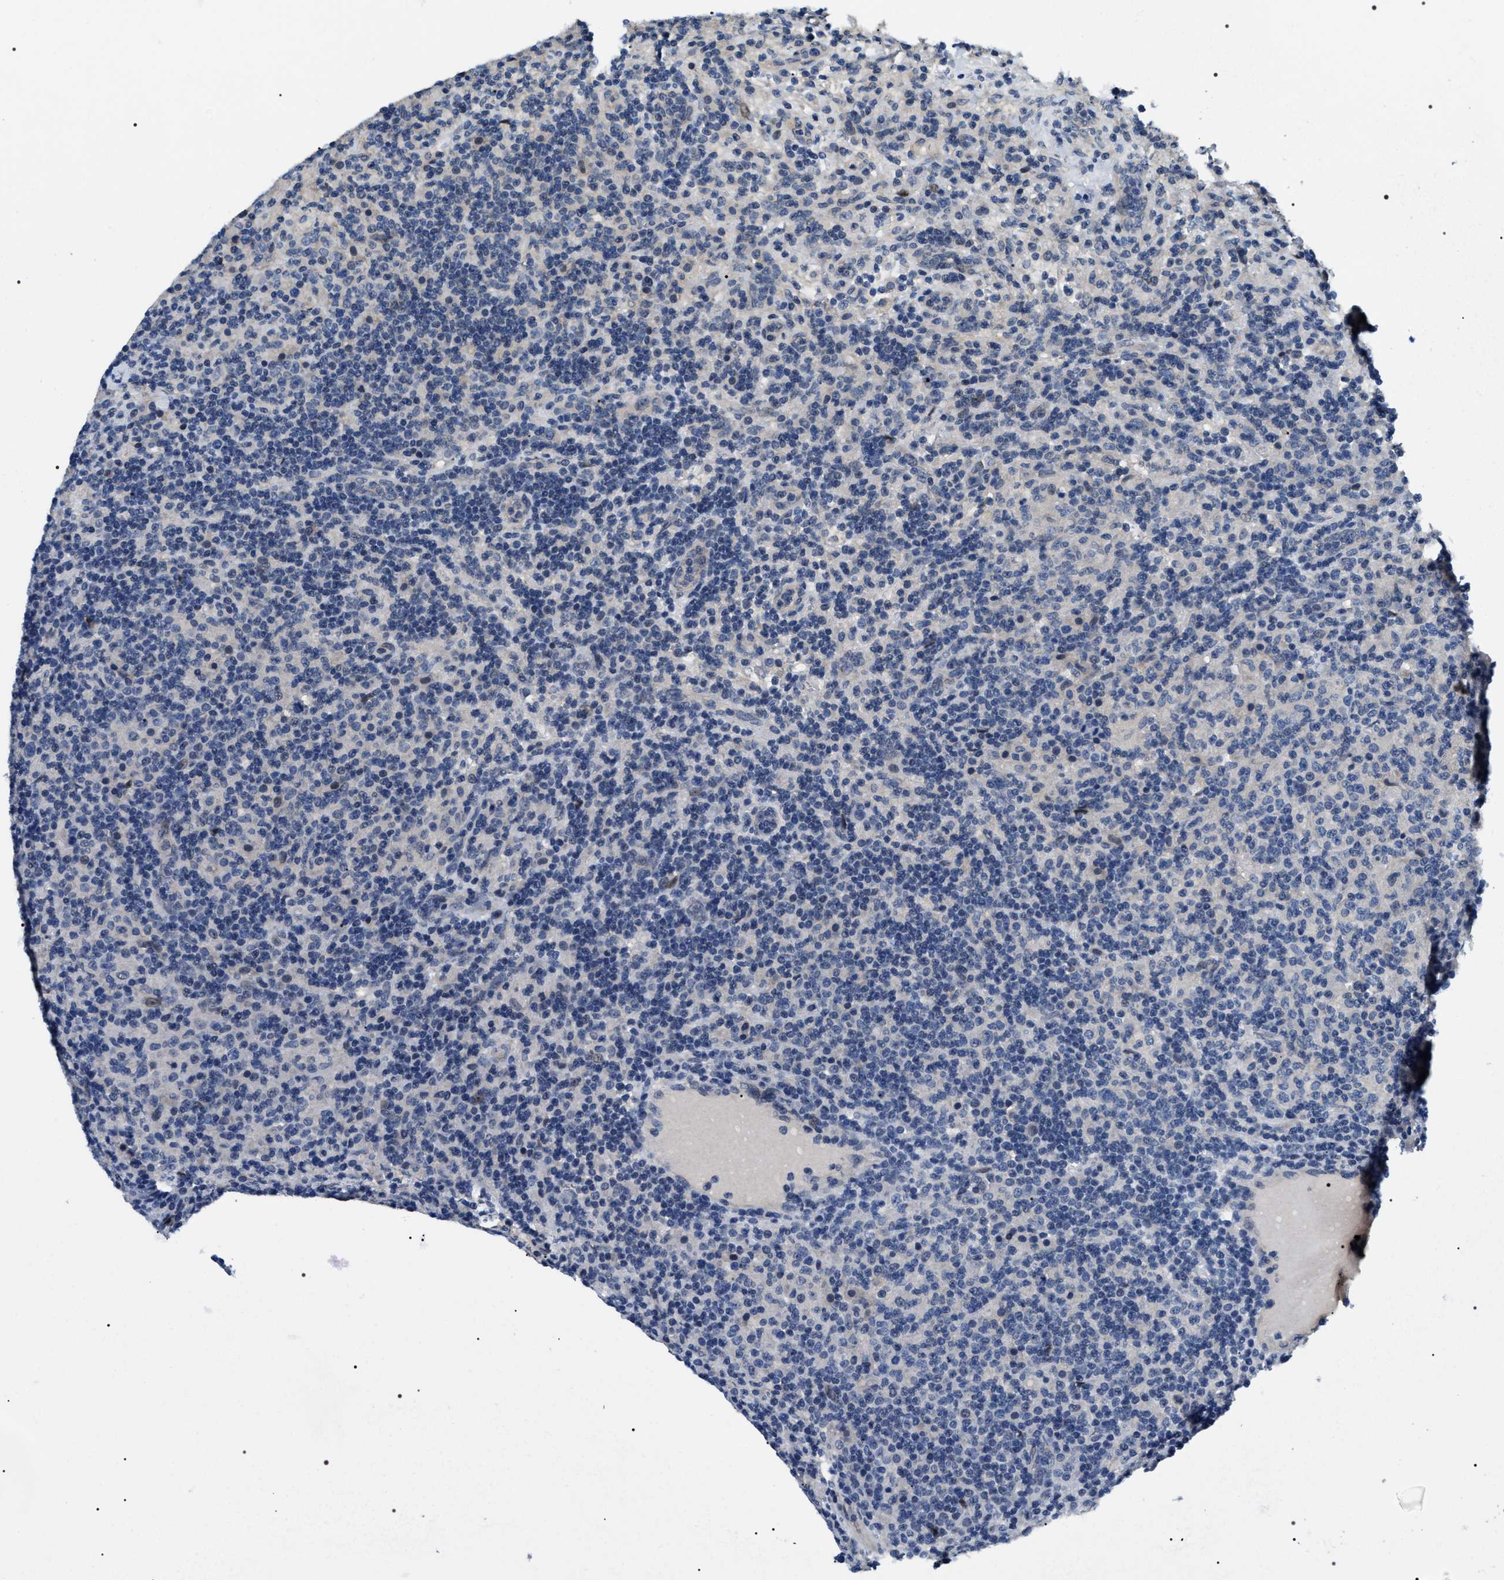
{"staining": {"intensity": "negative", "quantity": "none", "location": "none"}, "tissue": "lymphoma", "cell_type": "Tumor cells", "image_type": "cancer", "snomed": [{"axis": "morphology", "description": "Malignant lymphoma, non-Hodgkin's type, Low grade"}, {"axis": "topography", "description": "Lymph node"}], "caption": "Immunohistochemical staining of lymphoma exhibits no significant expression in tumor cells.", "gene": "IFT81", "patient": {"sex": "male", "age": 50}}